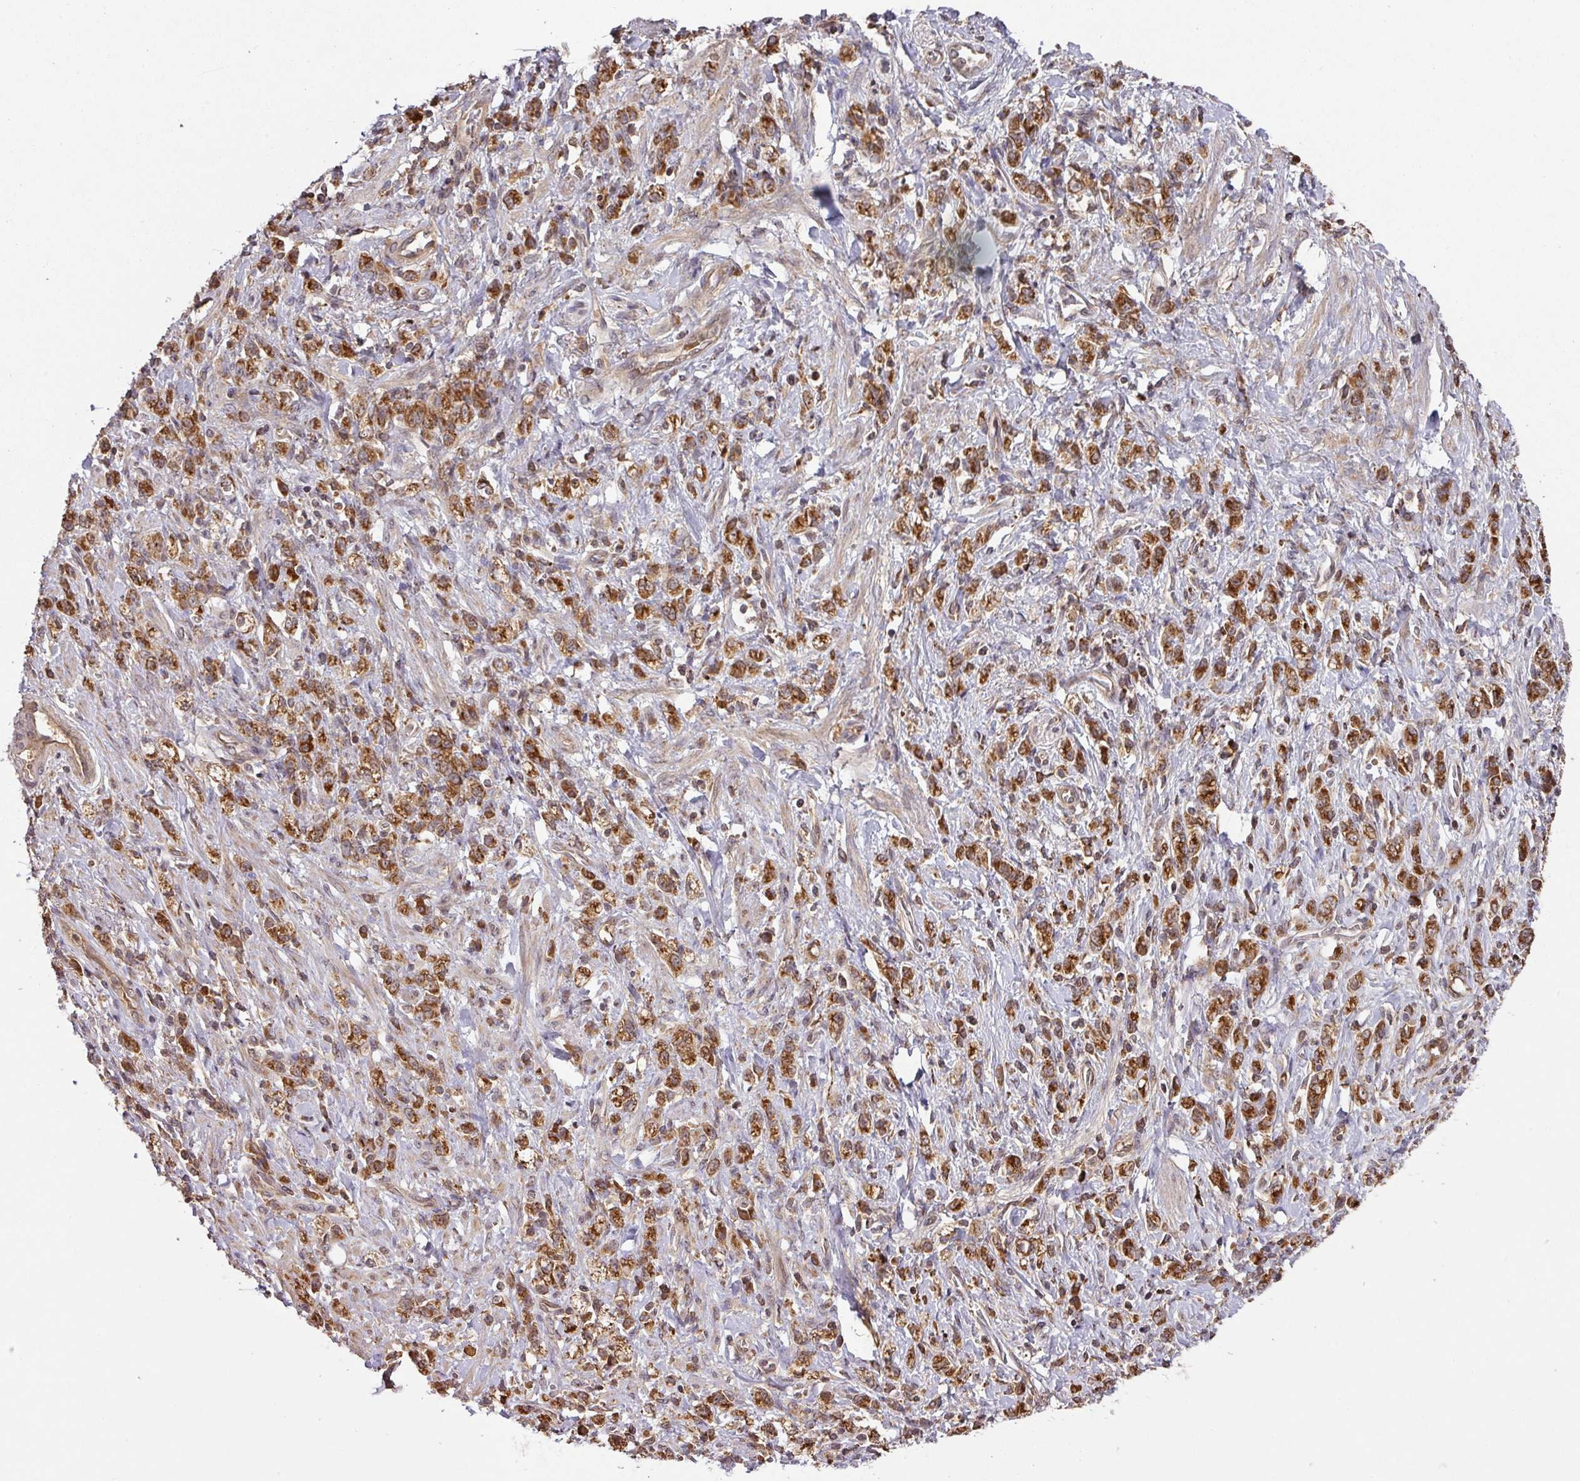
{"staining": {"intensity": "strong", "quantity": ">75%", "location": "cytoplasmic/membranous"}, "tissue": "stomach cancer", "cell_type": "Tumor cells", "image_type": "cancer", "snomed": [{"axis": "morphology", "description": "Adenocarcinoma, NOS"}, {"axis": "topography", "description": "Stomach"}], "caption": "IHC photomicrograph of neoplastic tissue: human stomach cancer stained using IHC shows high levels of strong protein expression localized specifically in the cytoplasmic/membranous of tumor cells, appearing as a cytoplasmic/membranous brown color.", "gene": "MRRF", "patient": {"sex": "male", "age": 77}}